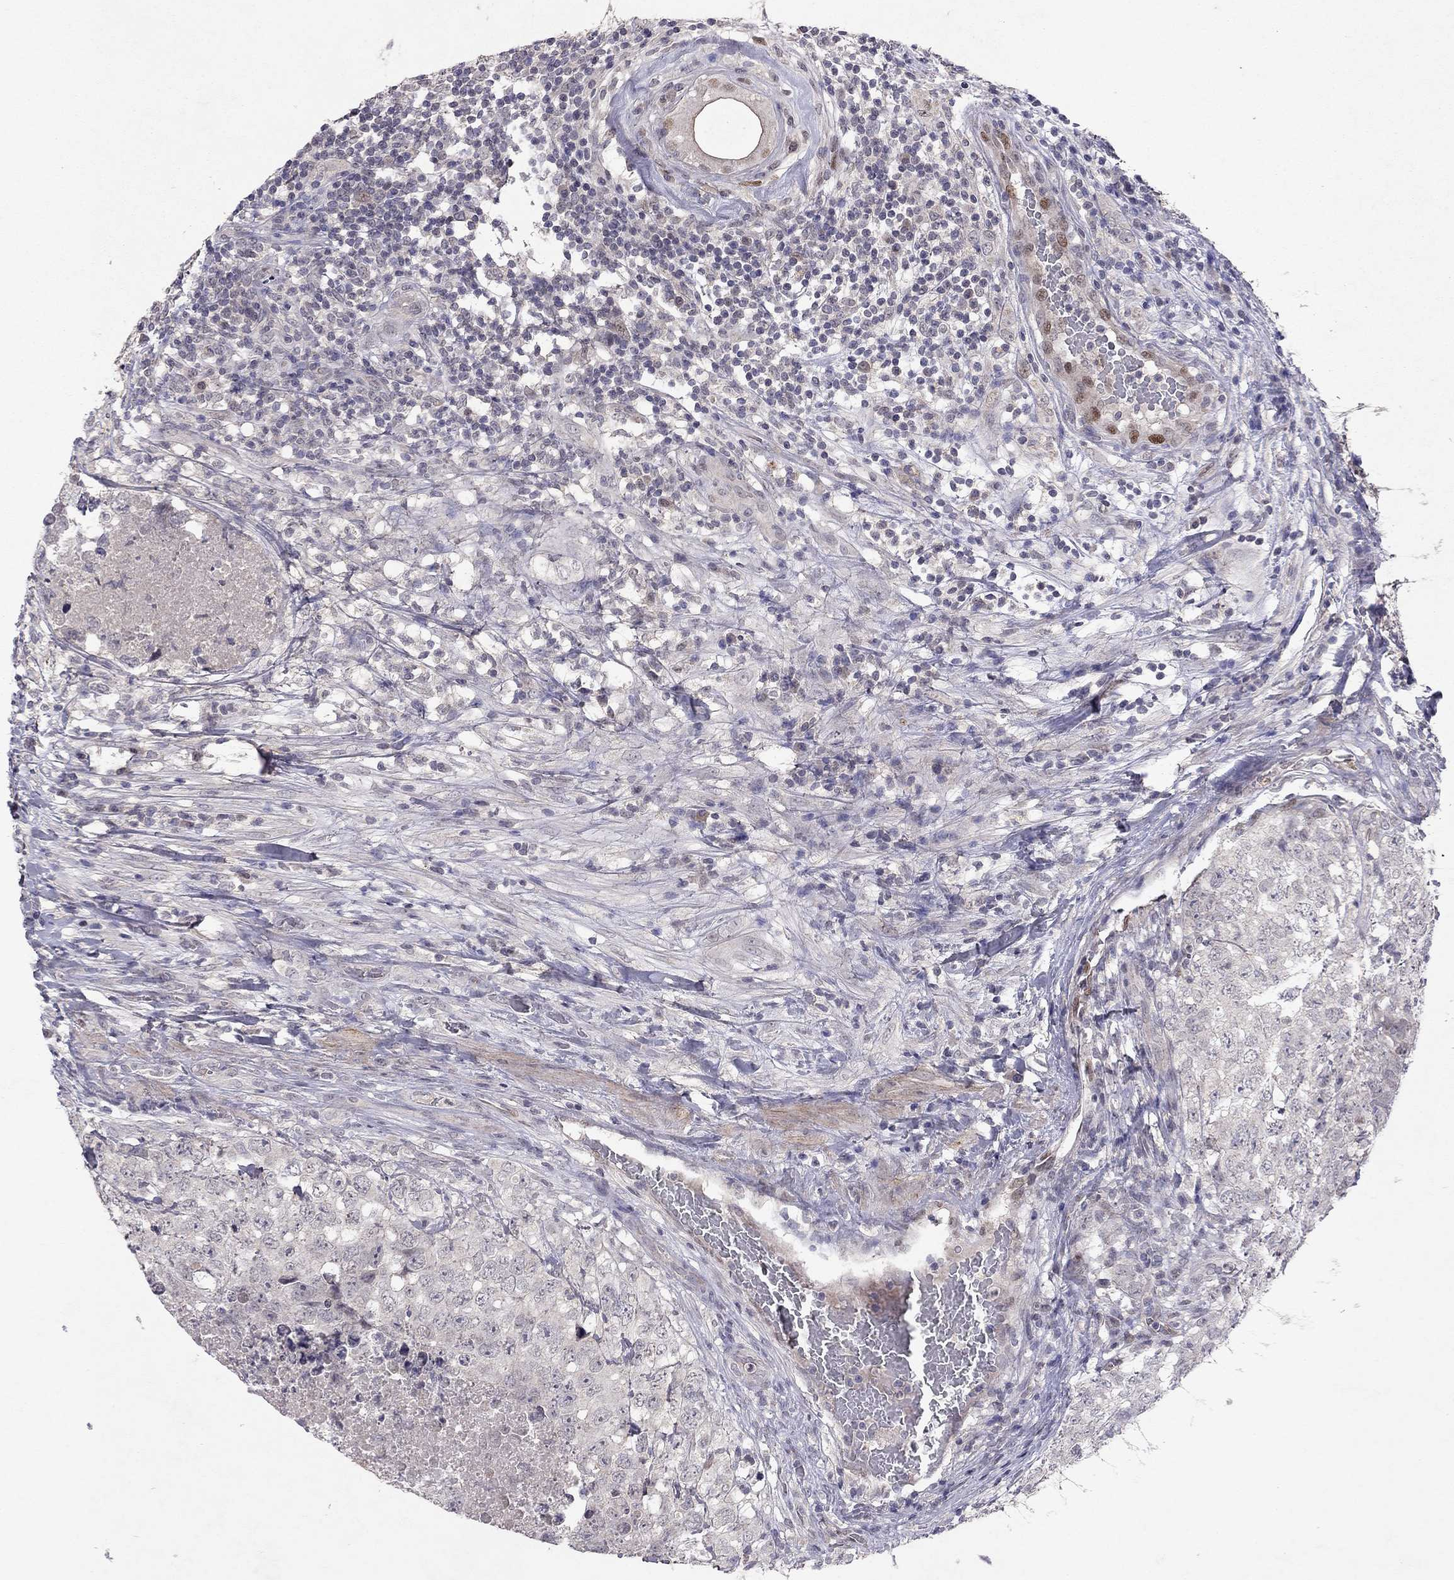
{"staining": {"intensity": "negative", "quantity": "none", "location": "none"}, "tissue": "testis cancer", "cell_type": "Tumor cells", "image_type": "cancer", "snomed": [{"axis": "morphology", "description": "Seminoma, NOS"}, {"axis": "topography", "description": "Testis"}], "caption": "Tumor cells show no significant staining in testis seminoma. (Immunohistochemistry (ihc), brightfield microscopy, high magnification).", "gene": "ESR2", "patient": {"sex": "male", "age": 34}}